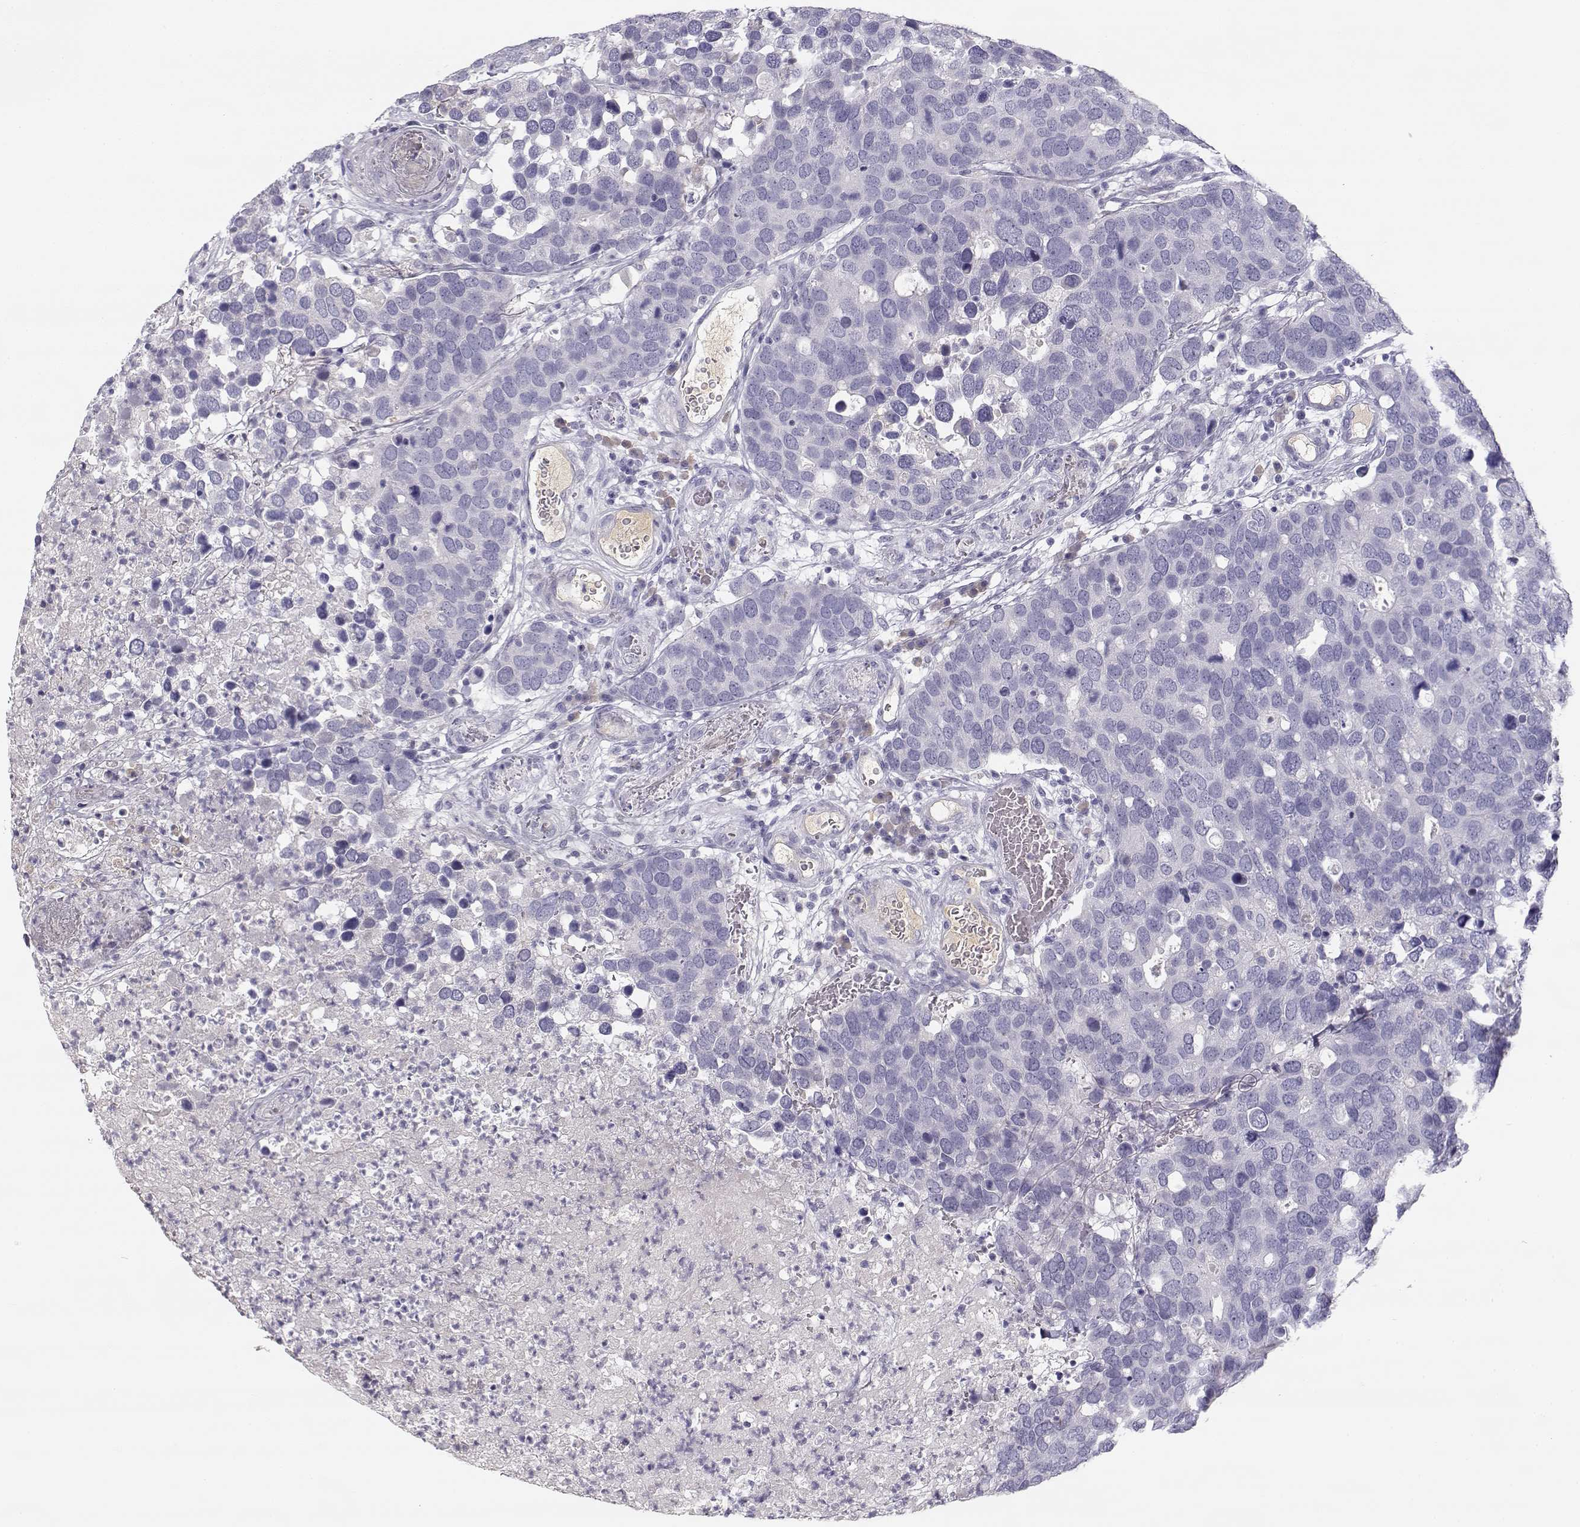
{"staining": {"intensity": "negative", "quantity": "none", "location": "none"}, "tissue": "breast cancer", "cell_type": "Tumor cells", "image_type": "cancer", "snomed": [{"axis": "morphology", "description": "Duct carcinoma"}, {"axis": "topography", "description": "Breast"}], "caption": "This is an IHC histopathology image of human breast cancer (invasive ductal carcinoma). There is no expression in tumor cells.", "gene": "SLCO6A1", "patient": {"sex": "female", "age": 83}}